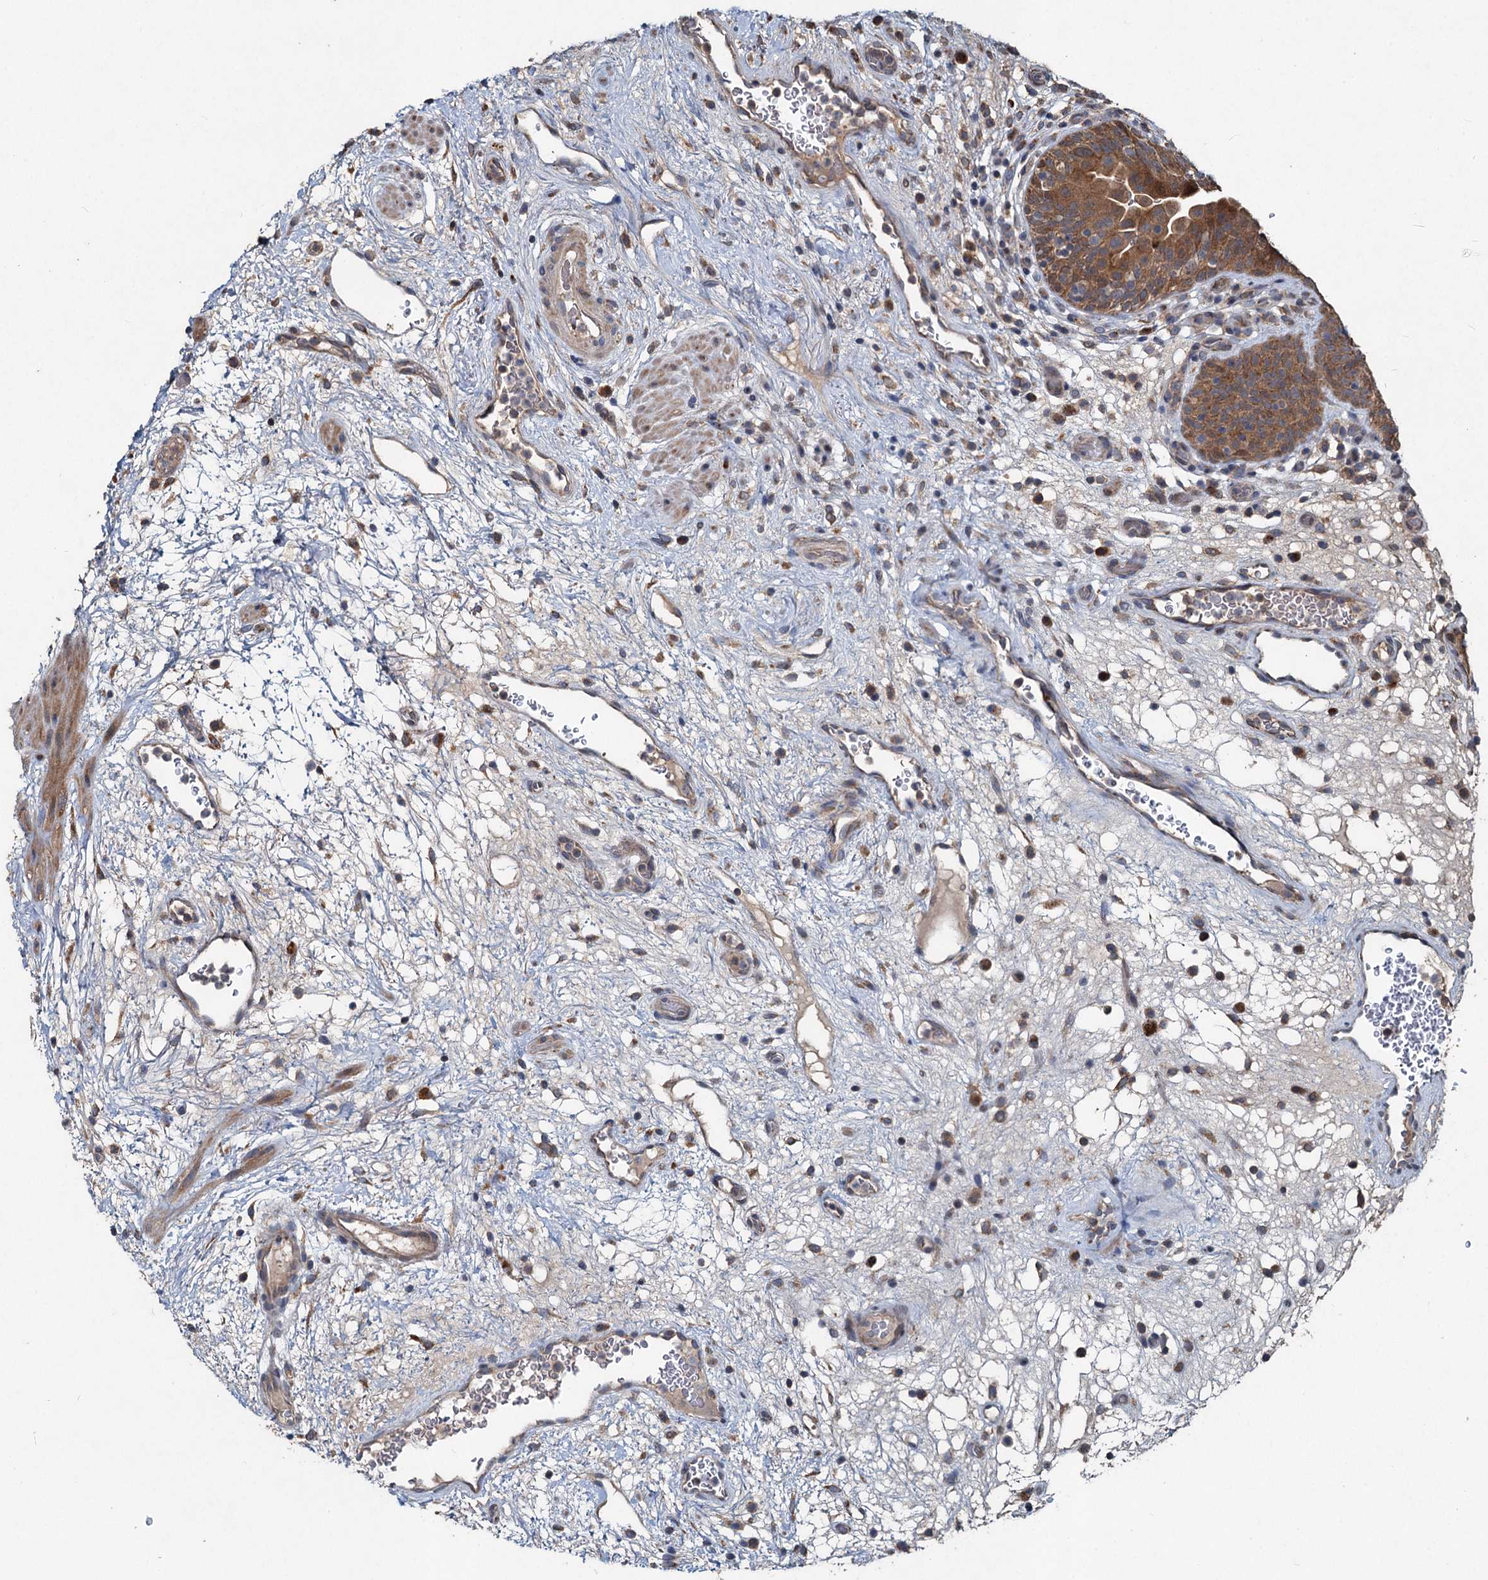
{"staining": {"intensity": "moderate", "quantity": ">75%", "location": "cytoplasmic/membranous"}, "tissue": "urinary bladder", "cell_type": "Urothelial cells", "image_type": "normal", "snomed": [{"axis": "morphology", "description": "Normal tissue, NOS"}, {"axis": "topography", "description": "Urinary bladder"}], "caption": "Urinary bladder stained for a protein (brown) reveals moderate cytoplasmic/membranous positive positivity in about >75% of urothelial cells.", "gene": "OTUB1", "patient": {"sex": "male", "age": 71}}